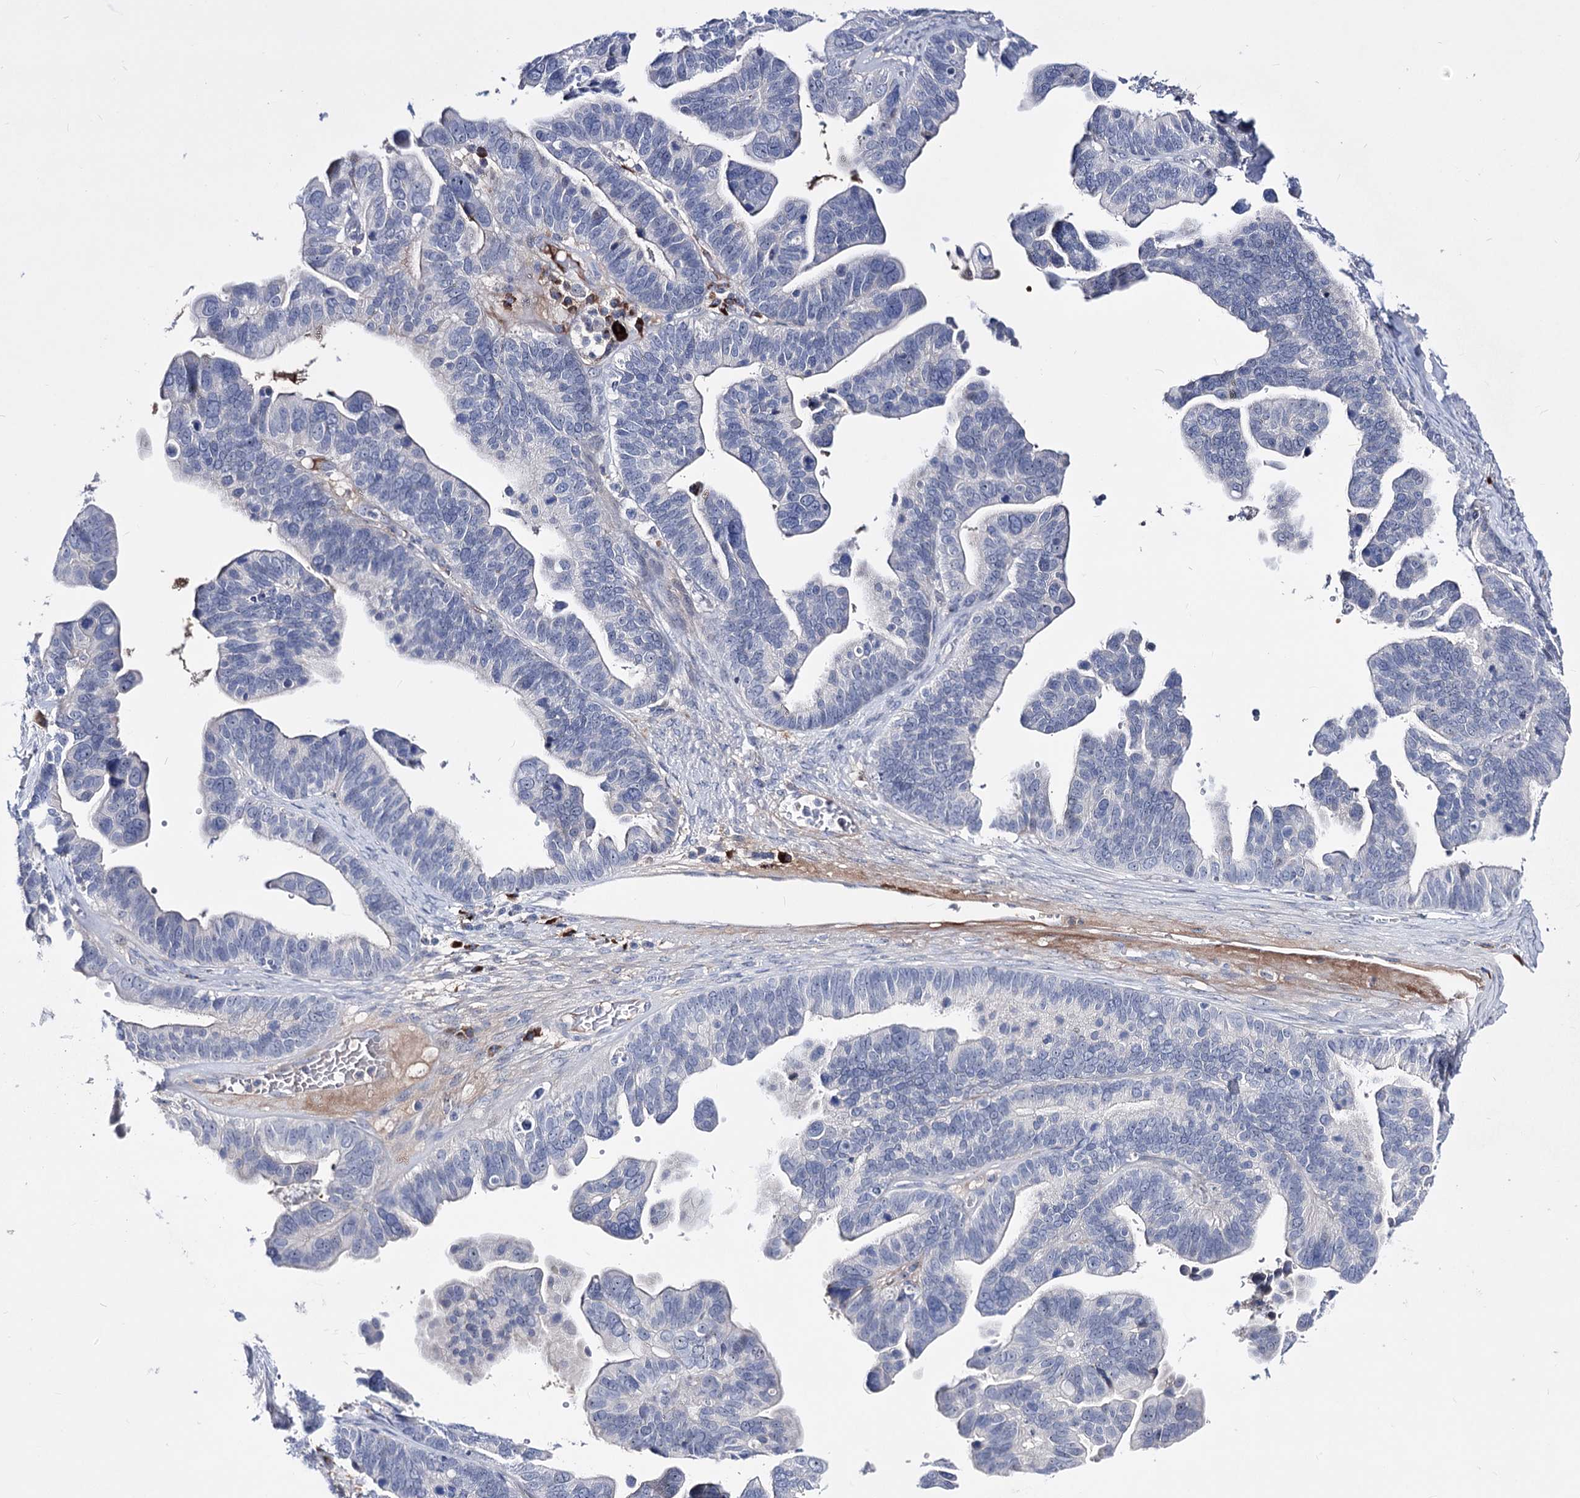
{"staining": {"intensity": "moderate", "quantity": "<25%", "location": "nuclear"}, "tissue": "ovarian cancer", "cell_type": "Tumor cells", "image_type": "cancer", "snomed": [{"axis": "morphology", "description": "Cystadenocarcinoma, serous, NOS"}, {"axis": "topography", "description": "Ovary"}], "caption": "Brown immunohistochemical staining in human ovarian cancer (serous cystadenocarcinoma) reveals moderate nuclear positivity in approximately <25% of tumor cells.", "gene": "PCGF5", "patient": {"sex": "female", "age": 56}}